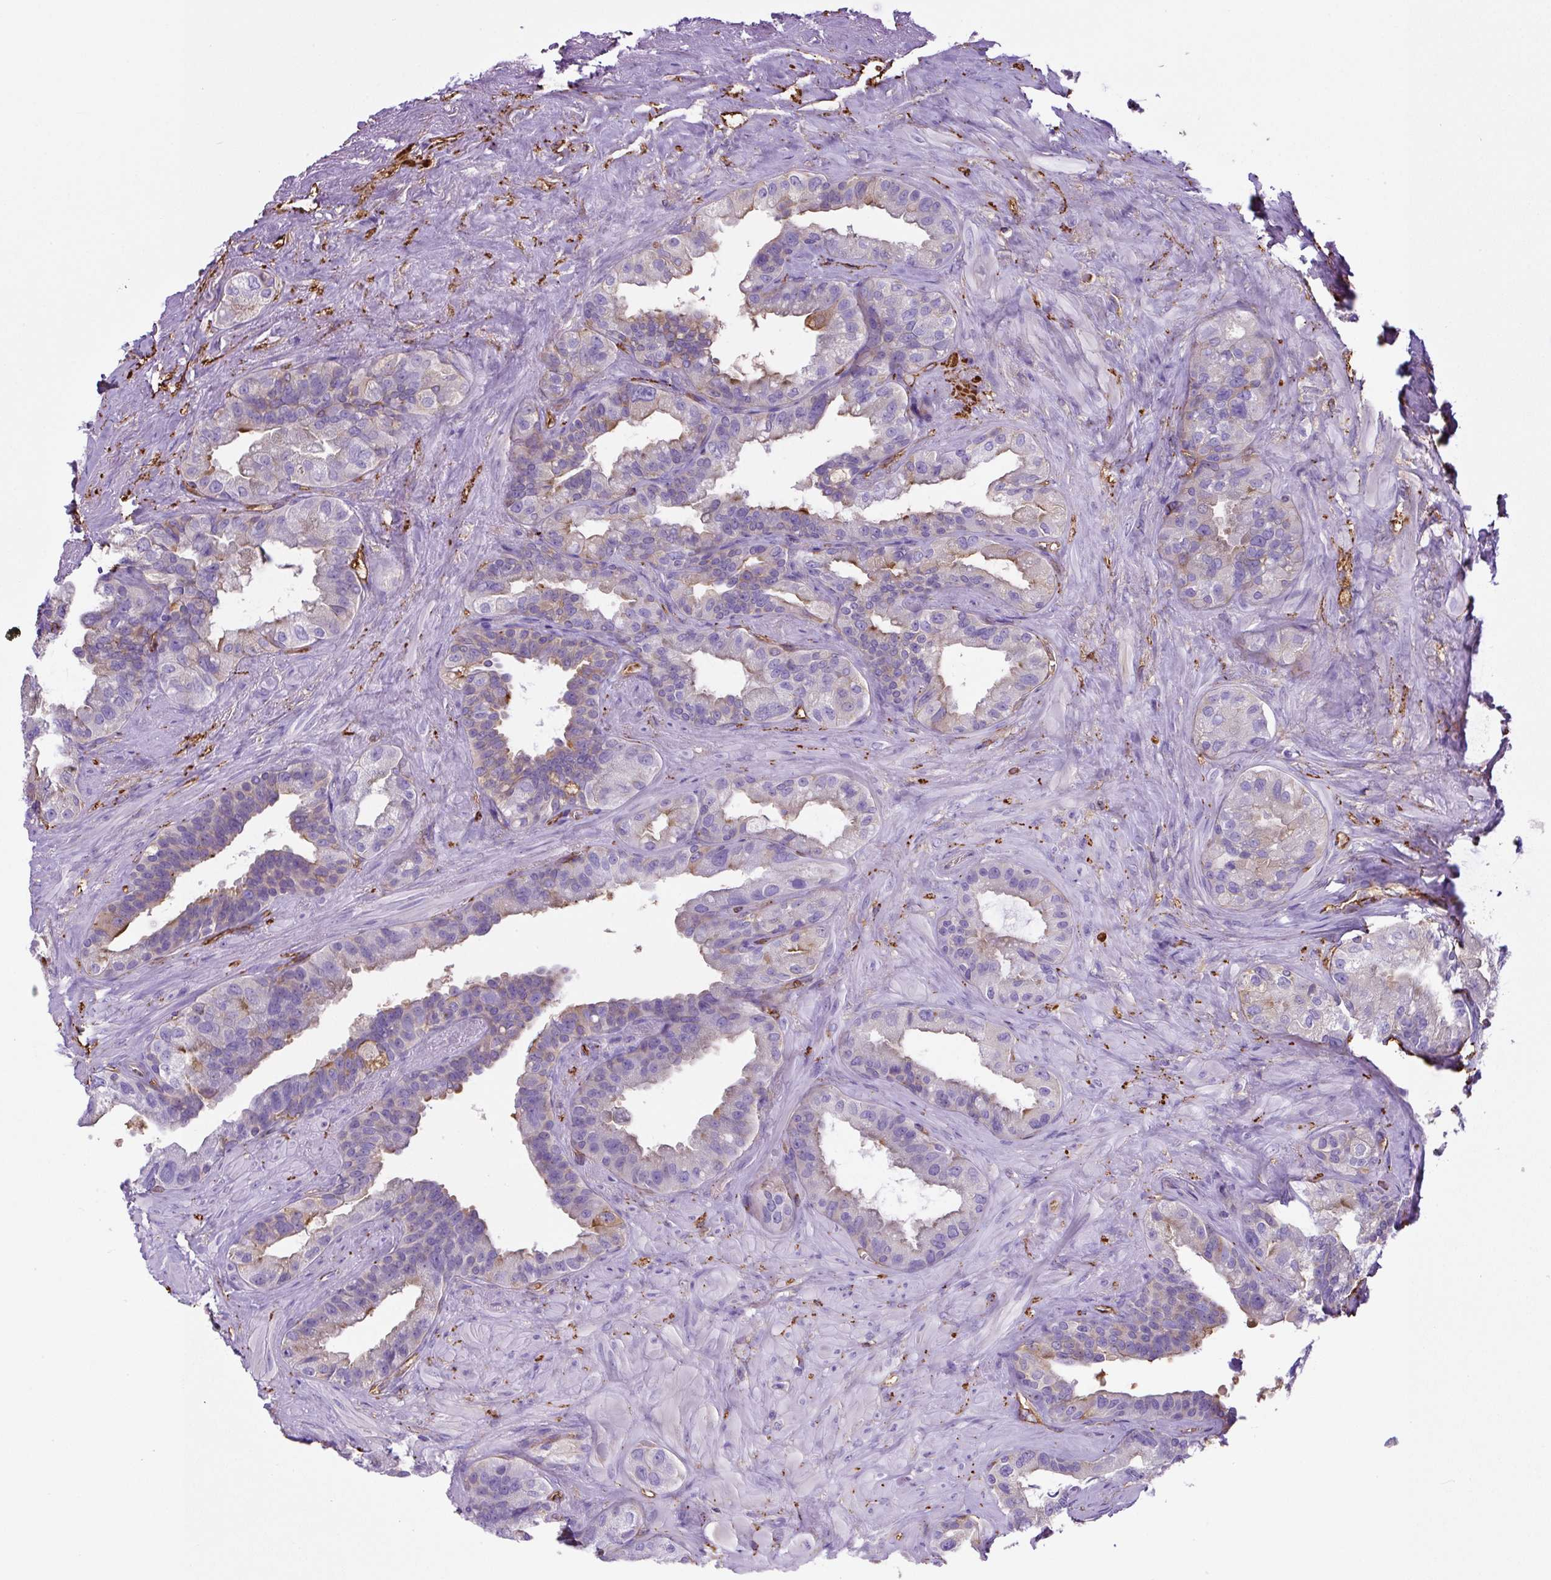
{"staining": {"intensity": "negative", "quantity": "none", "location": "none"}, "tissue": "seminal vesicle", "cell_type": "Glandular cells", "image_type": "normal", "snomed": [{"axis": "morphology", "description": "Normal tissue, NOS"}, {"axis": "topography", "description": "Seminal veicle"}, {"axis": "topography", "description": "Peripheral nerve tissue"}], "caption": "Glandular cells show no significant staining in benign seminal vesicle. The staining is performed using DAB brown chromogen with nuclei counter-stained in using hematoxylin.", "gene": "MAGEB5", "patient": {"sex": "male", "age": 76}}